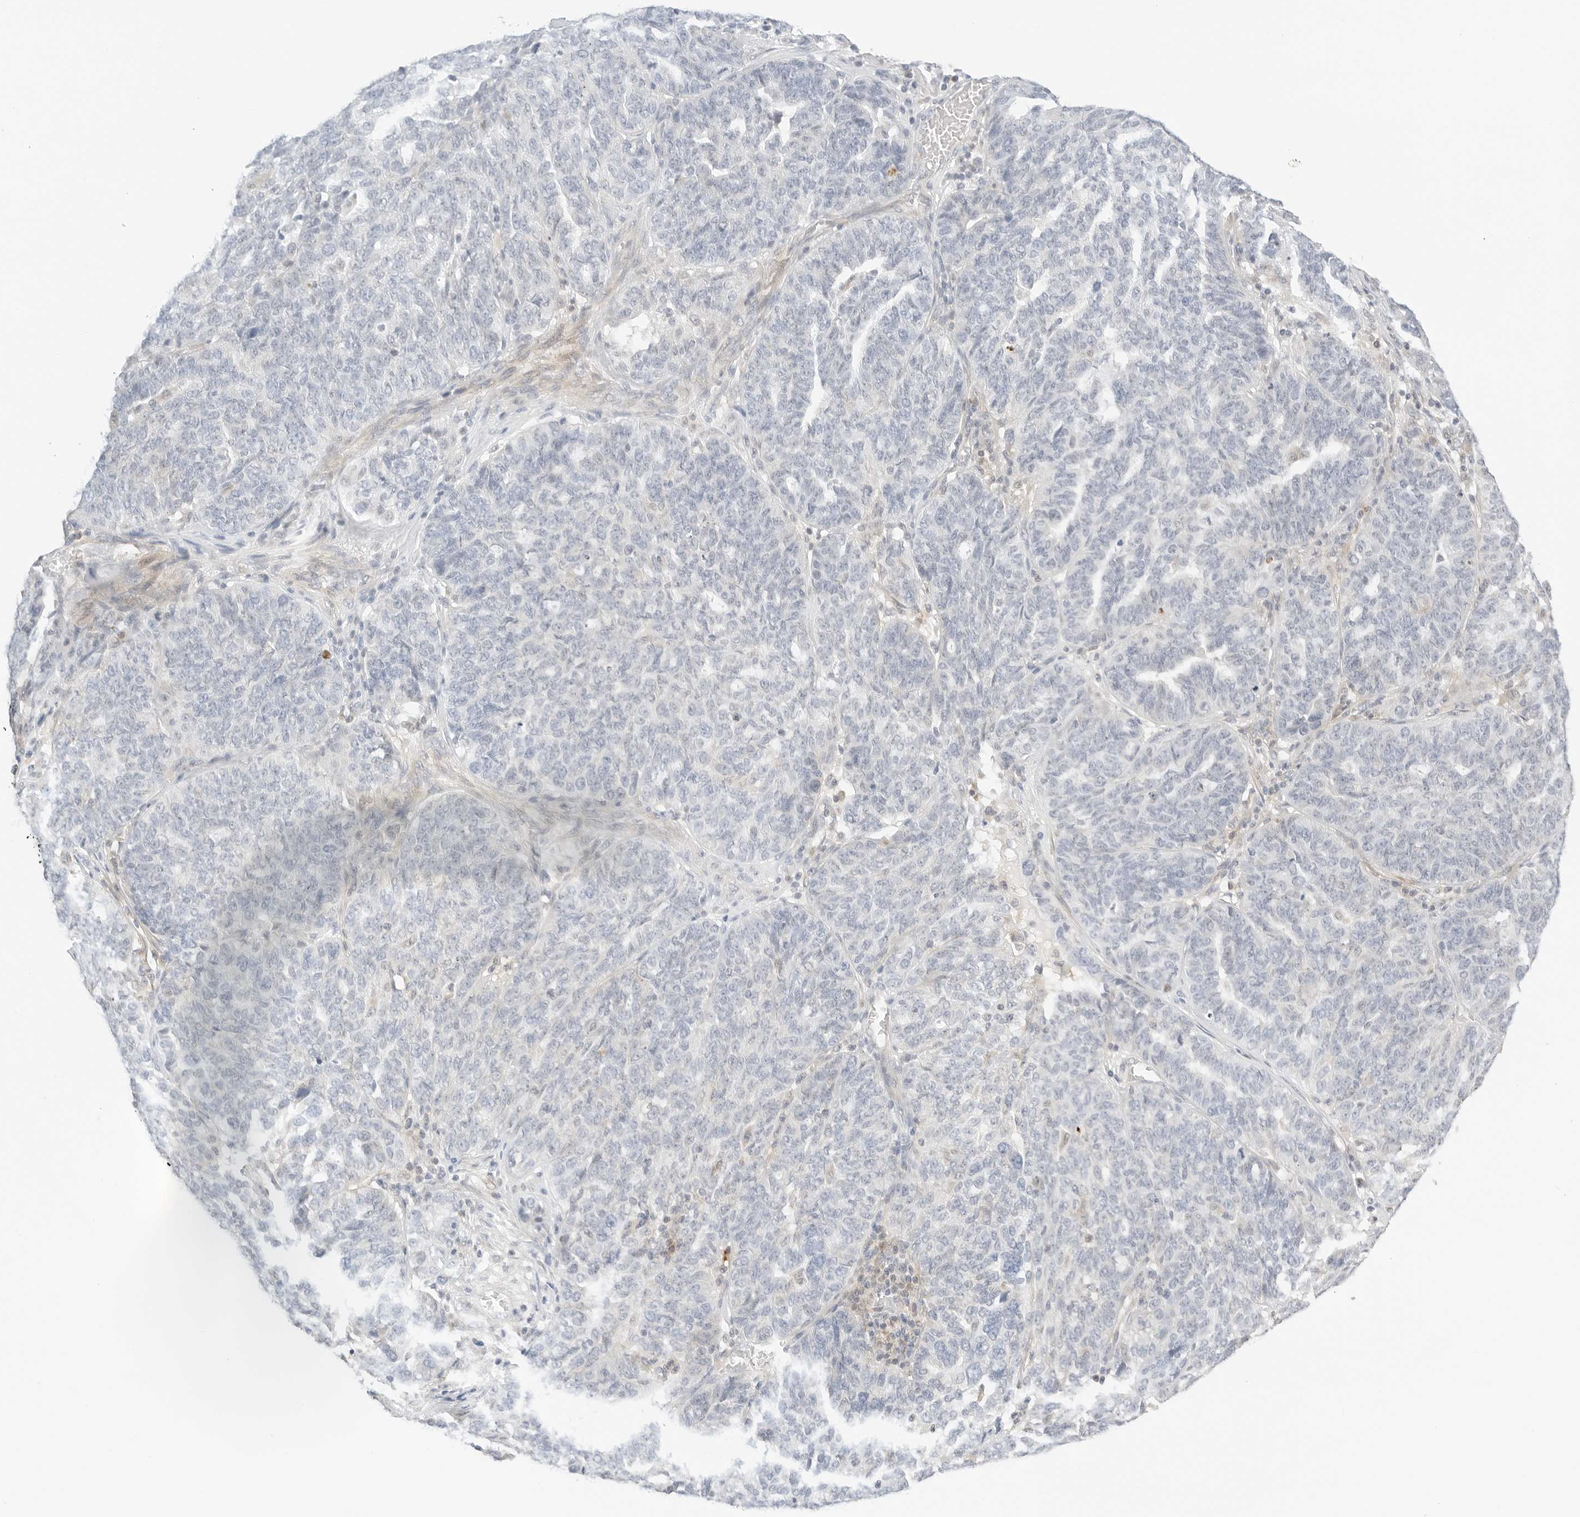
{"staining": {"intensity": "negative", "quantity": "none", "location": "none"}, "tissue": "ovarian cancer", "cell_type": "Tumor cells", "image_type": "cancer", "snomed": [{"axis": "morphology", "description": "Cystadenocarcinoma, serous, NOS"}, {"axis": "topography", "description": "Ovary"}], "caption": "Immunohistochemistry histopathology image of neoplastic tissue: ovarian cancer (serous cystadenocarcinoma) stained with DAB (3,3'-diaminobenzidine) demonstrates no significant protein positivity in tumor cells.", "gene": "TEKT2", "patient": {"sex": "female", "age": 59}}